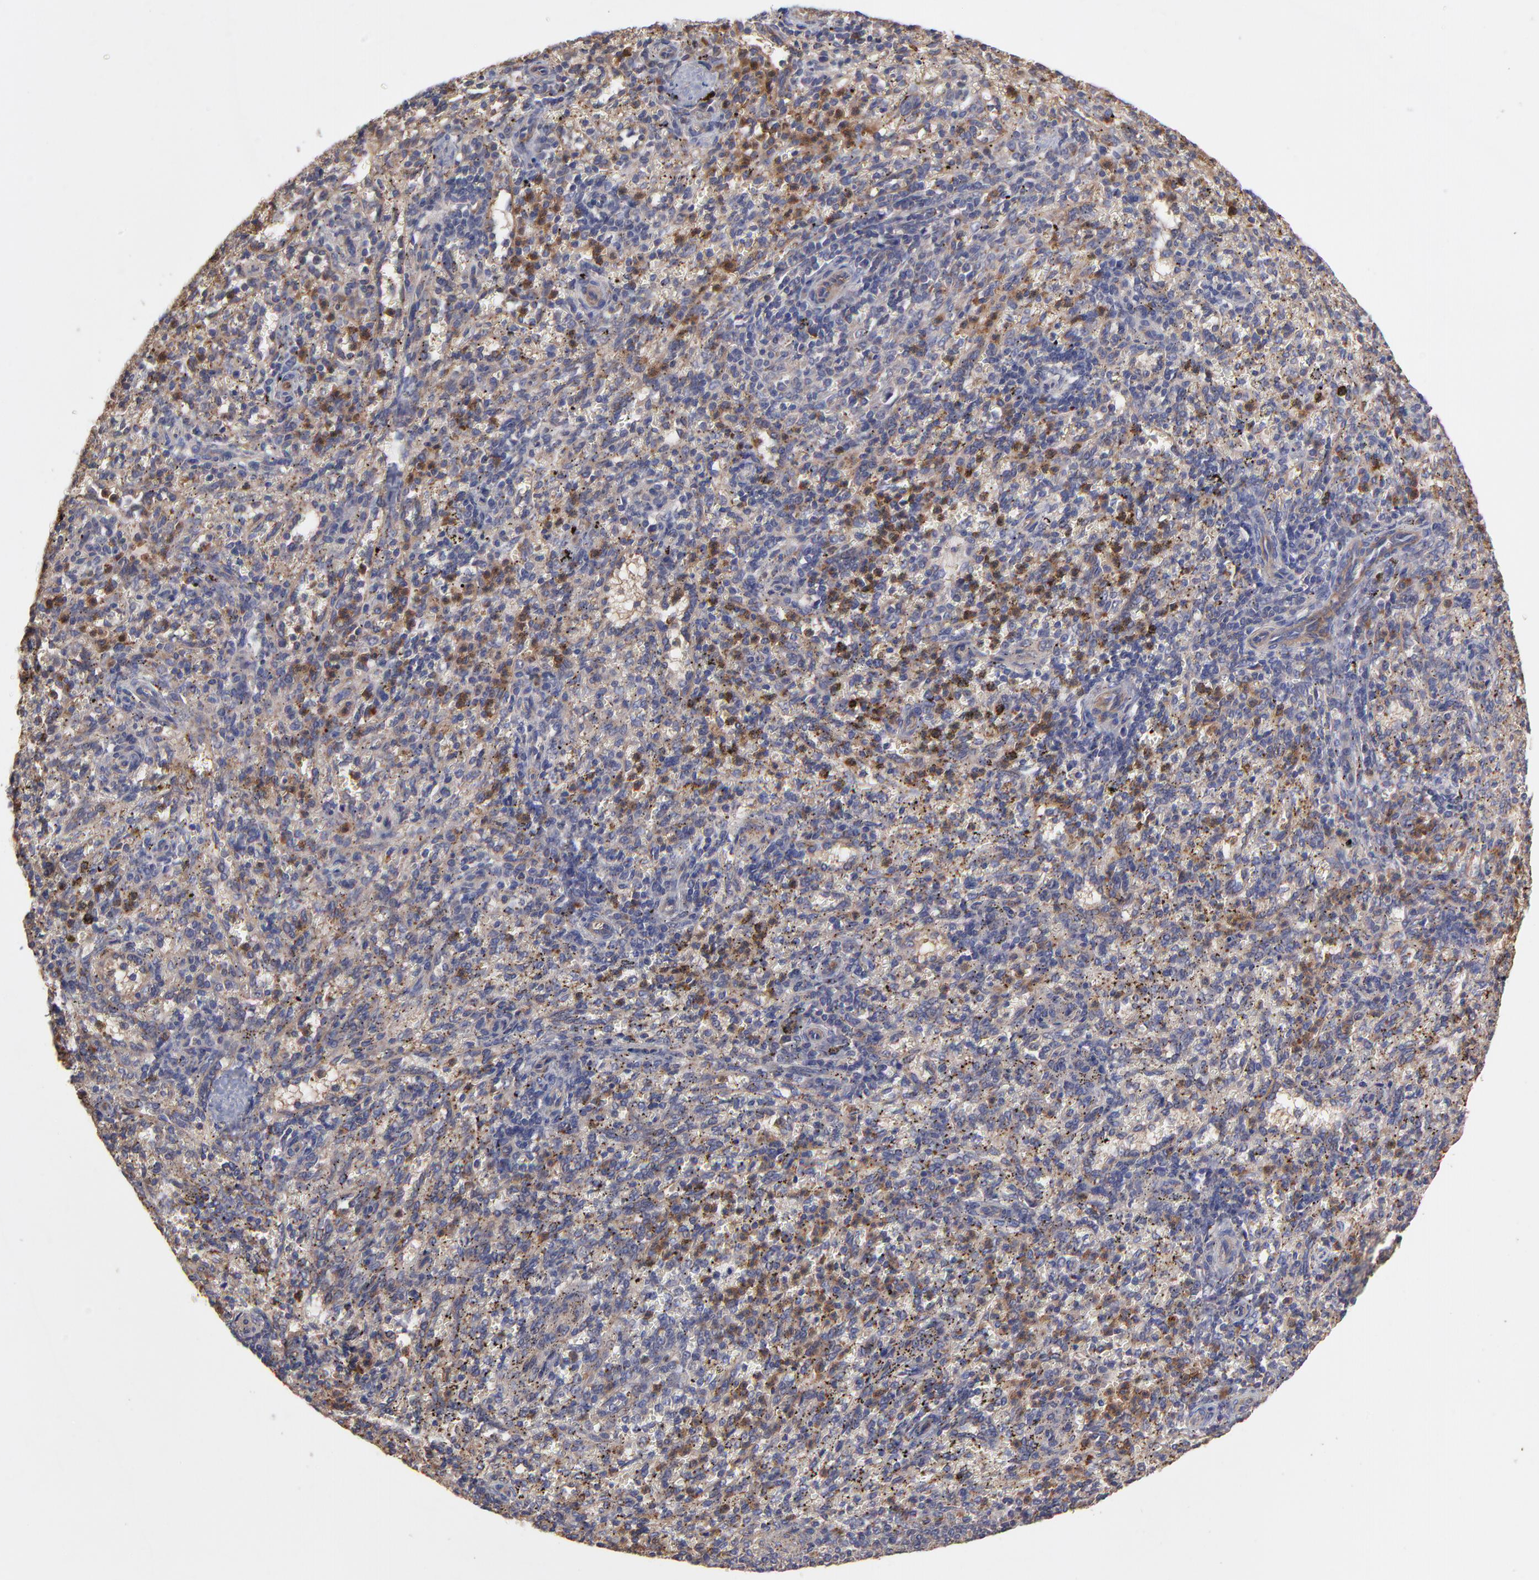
{"staining": {"intensity": "moderate", "quantity": "<25%", "location": "cytoplasmic/membranous"}, "tissue": "spleen", "cell_type": "Cells in red pulp", "image_type": "normal", "snomed": [{"axis": "morphology", "description": "Normal tissue, NOS"}, {"axis": "topography", "description": "Spleen"}], "caption": "The photomicrograph demonstrates staining of benign spleen, revealing moderate cytoplasmic/membranous protein positivity (brown color) within cells in red pulp. (brown staining indicates protein expression, while blue staining denotes nuclei).", "gene": "ASB7", "patient": {"sex": "female", "age": 10}}